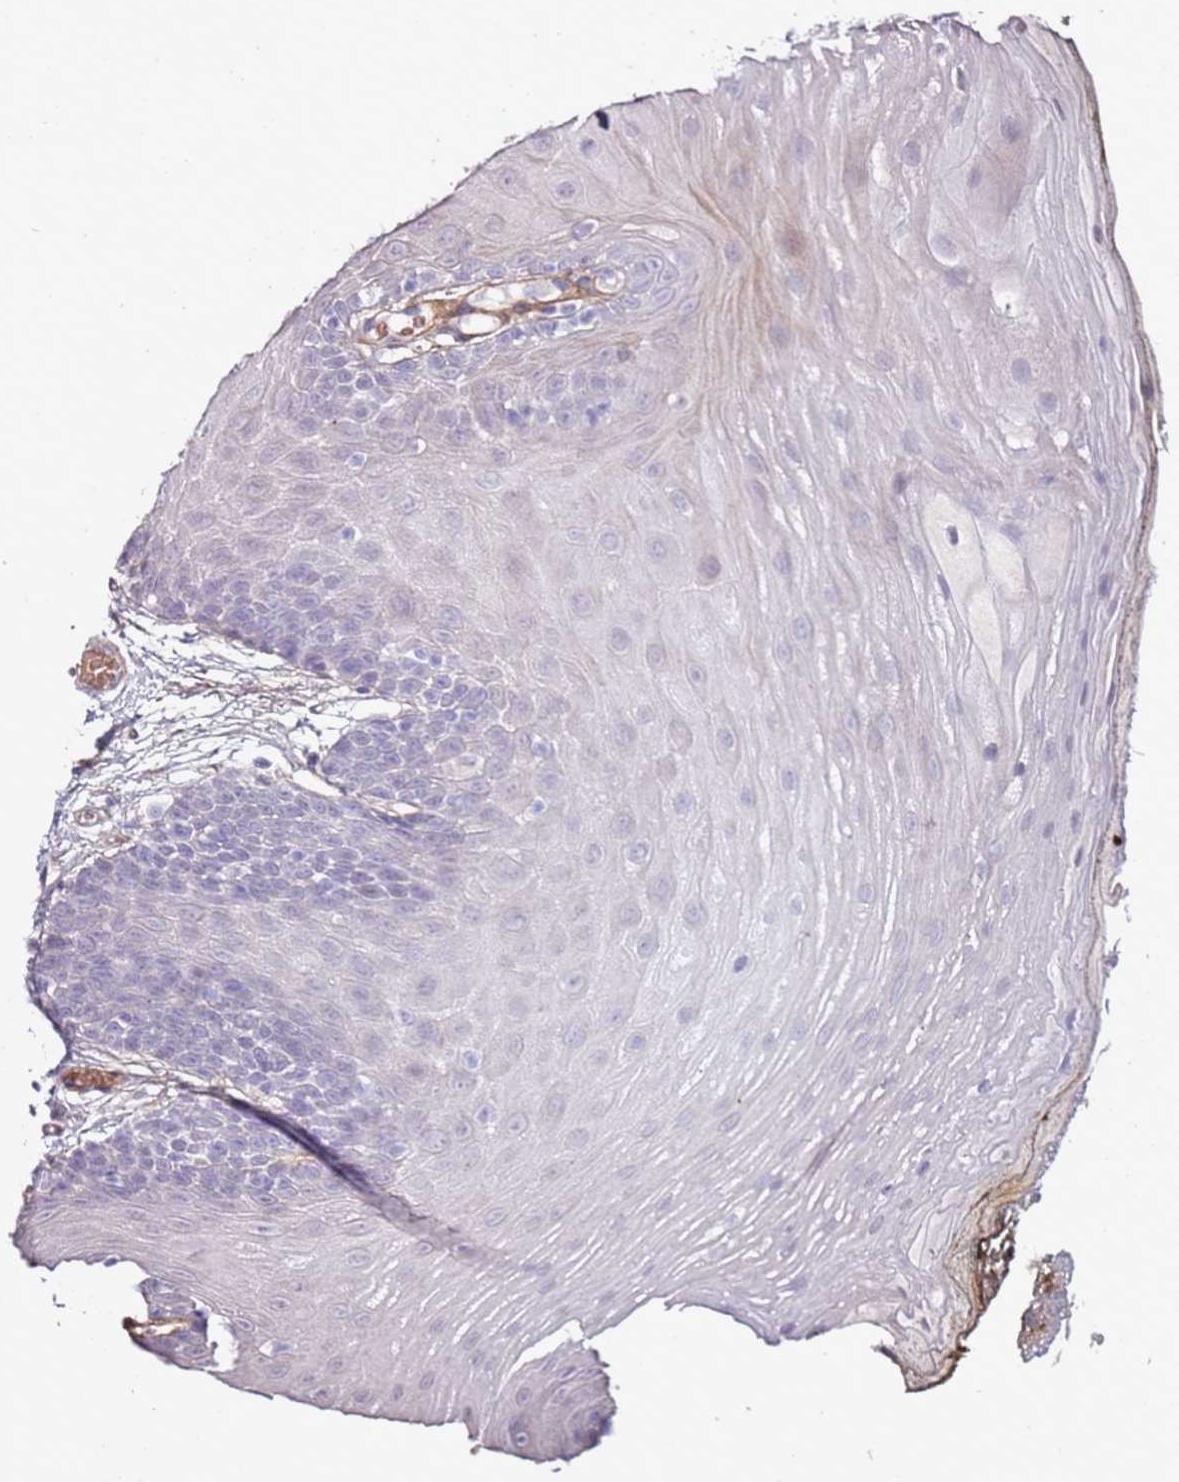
{"staining": {"intensity": "negative", "quantity": "none", "location": "none"}, "tissue": "oral mucosa", "cell_type": "Squamous epithelial cells", "image_type": "normal", "snomed": [{"axis": "morphology", "description": "Normal tissue, NOS"}, {"axis": "morphology", "description": "Squamous cell carcinoma, NOS"}, {"axis": "topography", "description": "Oral tissue"}, {"axis": "topography", "description": "Head-Neck"}], "caption": "Human oral mucosa stained for a protein using immunohistochemistry reveals no expression in squamous epithelial cells.", "gene": "C3orf80", "patient": {"sex": "female", "age": 81}}